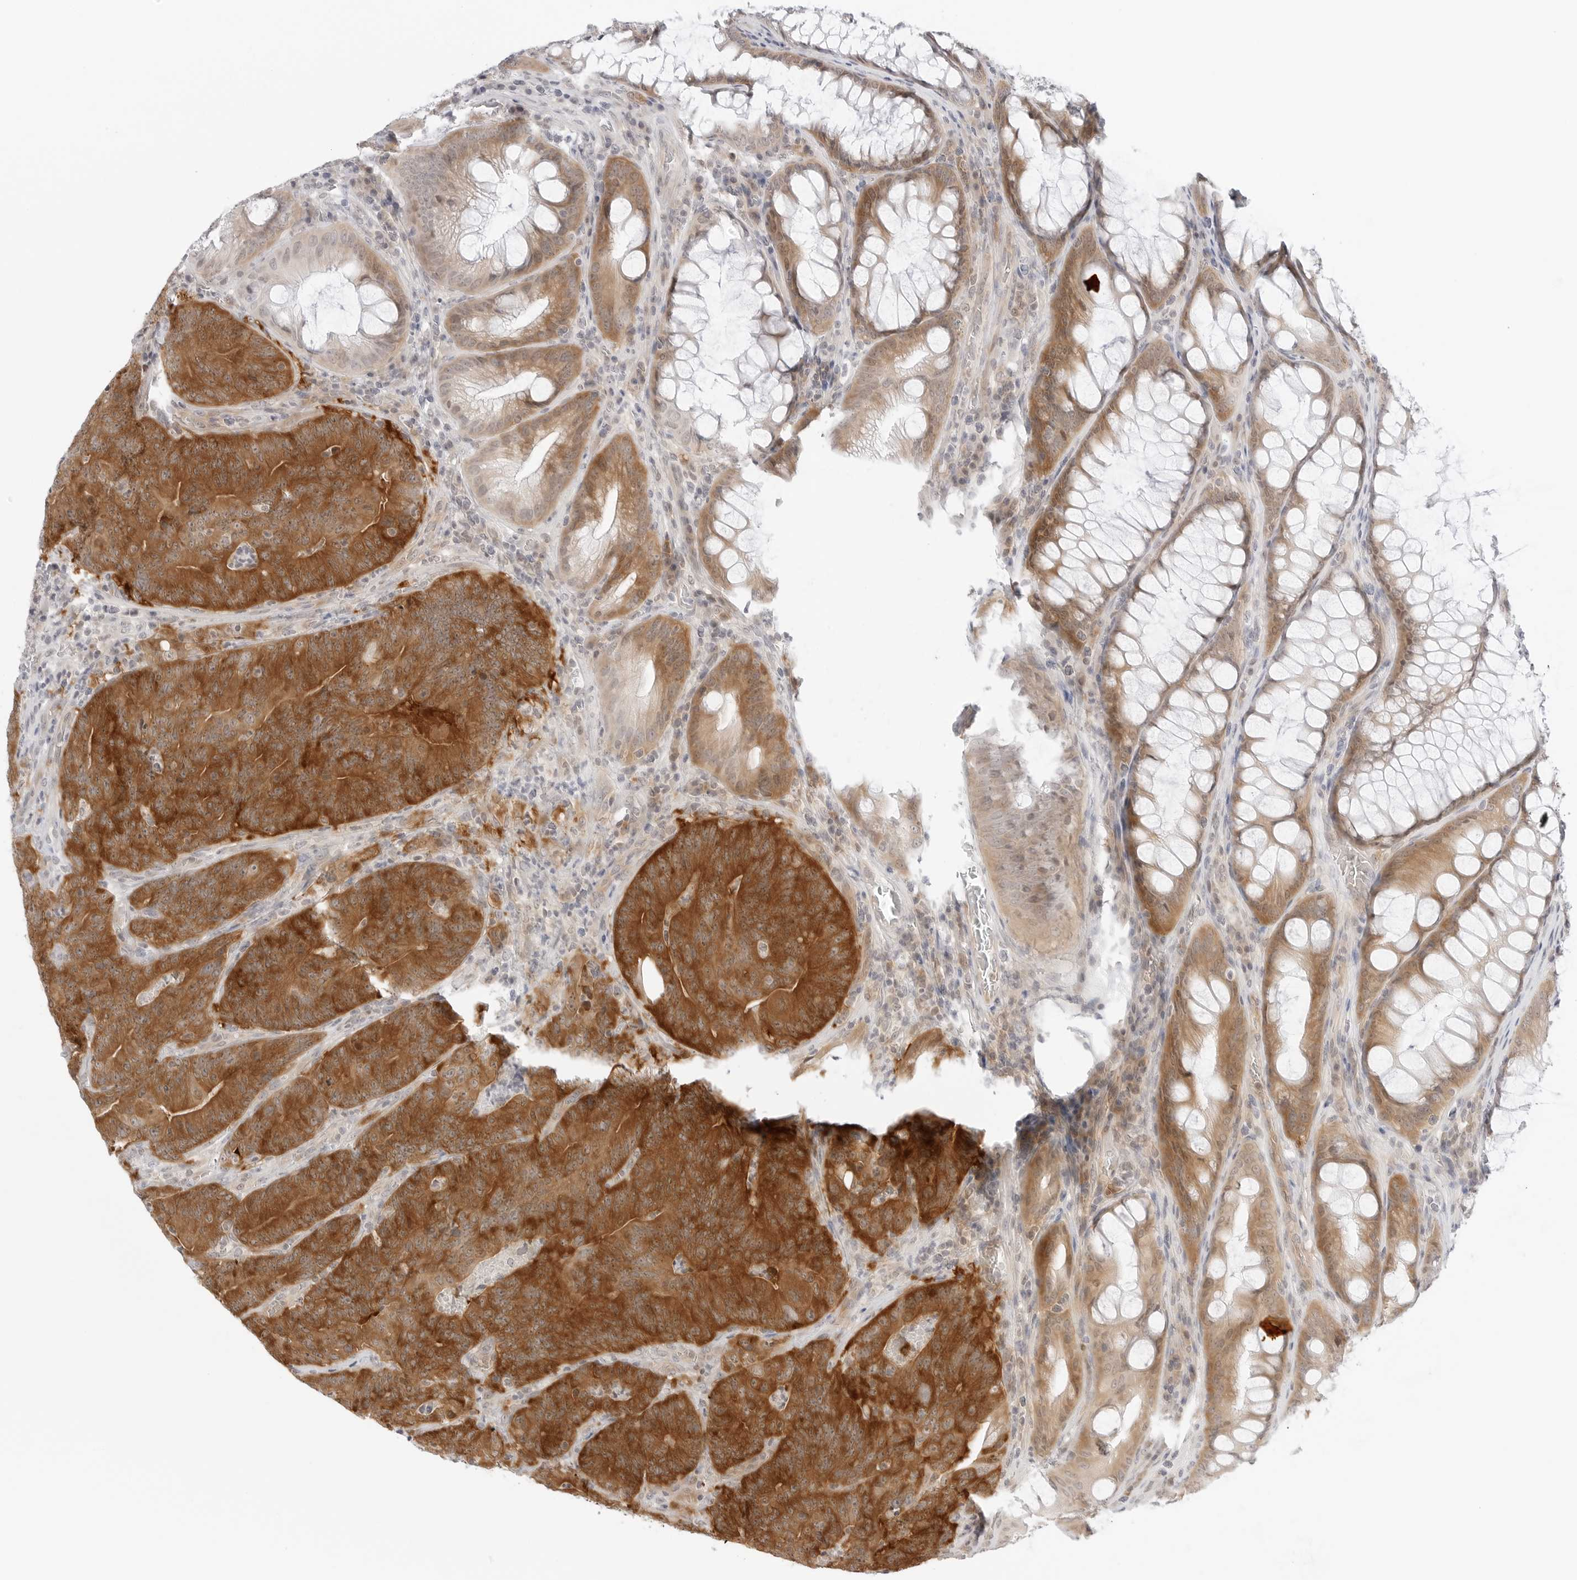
{"staining": {"intensity": "strong", "quantity": ">75%", "location": "cytoplasmic/membranous"}, "tissue": "colorectal cancer", "cell_type": "Tumor cells", "image_type": "cancer", "snomed": [{"axis": "morphology", "description": "Normal tissue, NOS"}, {"axis": "topography", "description": "Colon"}], "caption": "Immunohistochemistry (DAB) staining of human colorectal cancer exhibits strong cytoplasmic/membranous protein expression in about >75% of tumor cells.", "gene": "NUDC", "patient": {"sex": "female", "age": 82}}